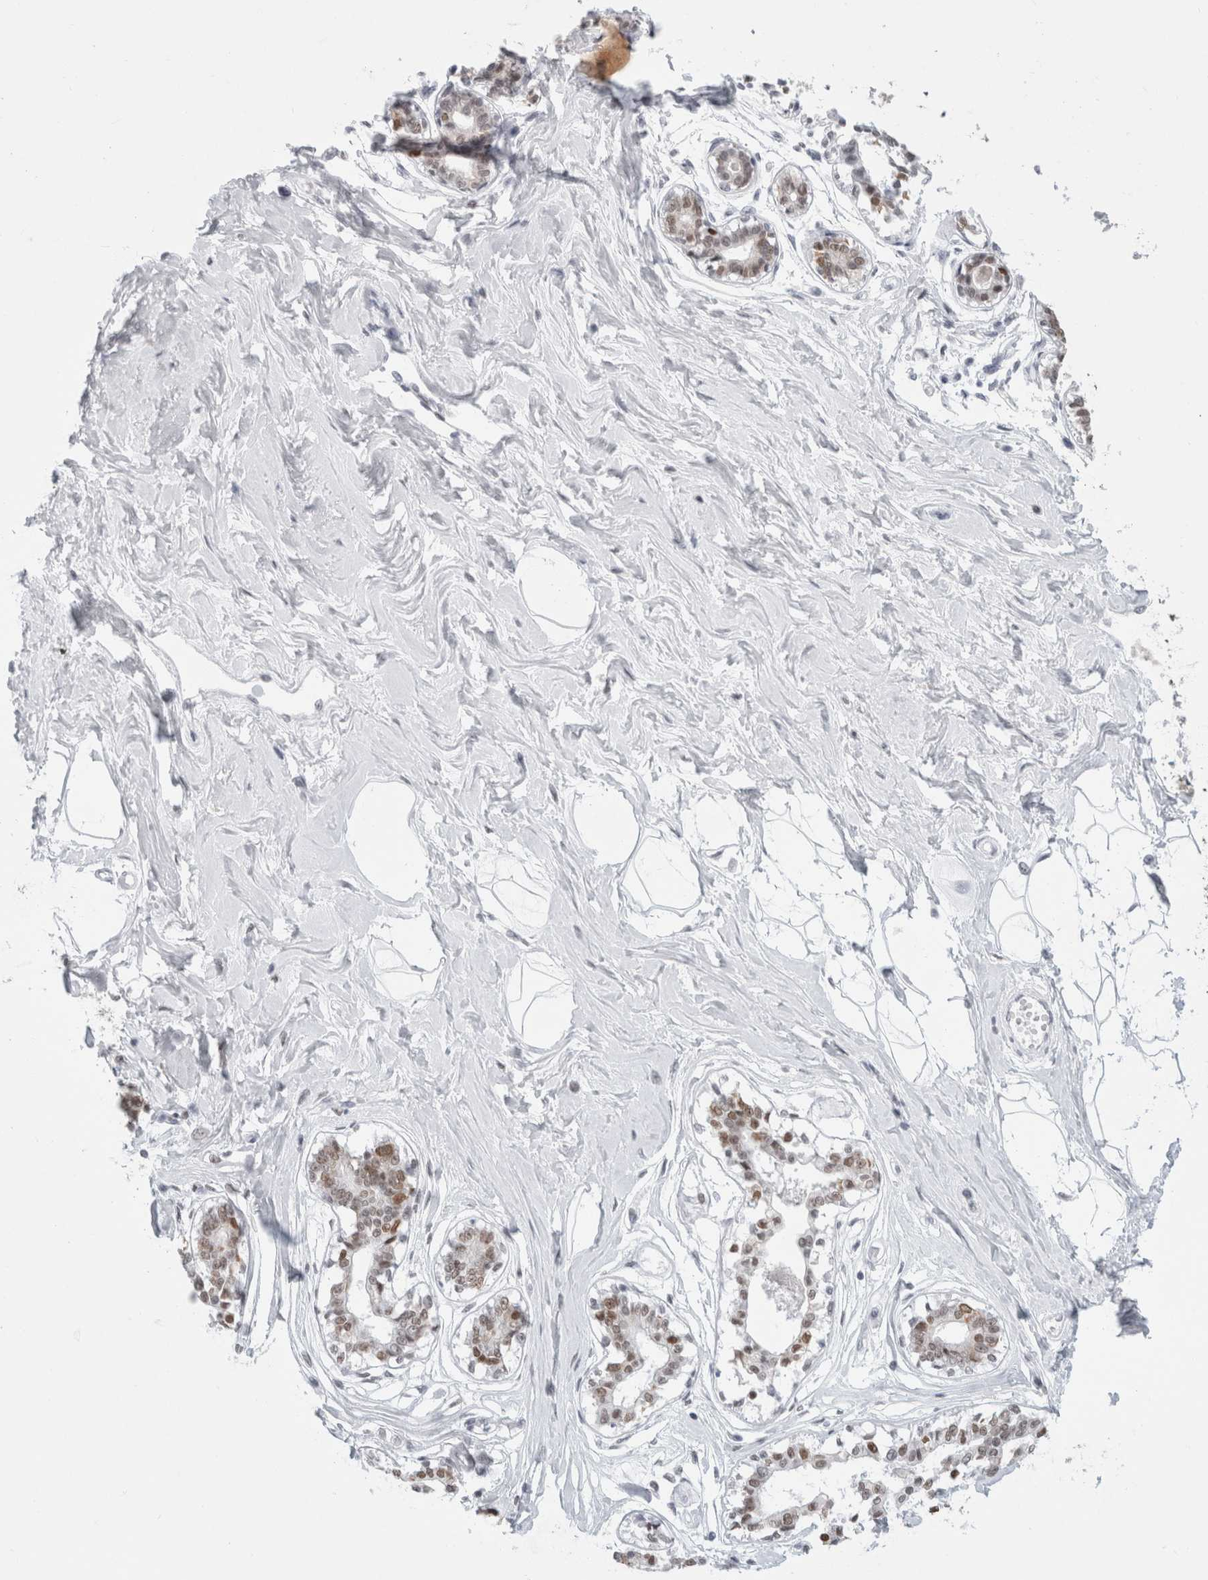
{"staining": {"intensity": "negative", "quantity": "none", "location": "none"}, "tissue": "breast", "cell_type": "Adipocytes", "image_type": "normal", "snomed": [{"axis": "morphology", "description": "Normal tissue, NOS"}, {"axis": "topography", "description": "Breast"}], "caption": "Immunohistochemical staining of unremarkable human breast reveals no significant expression in adipocytes.", "gene": "SMARCC1", "patient": {"sex": "female", "age": 45}}